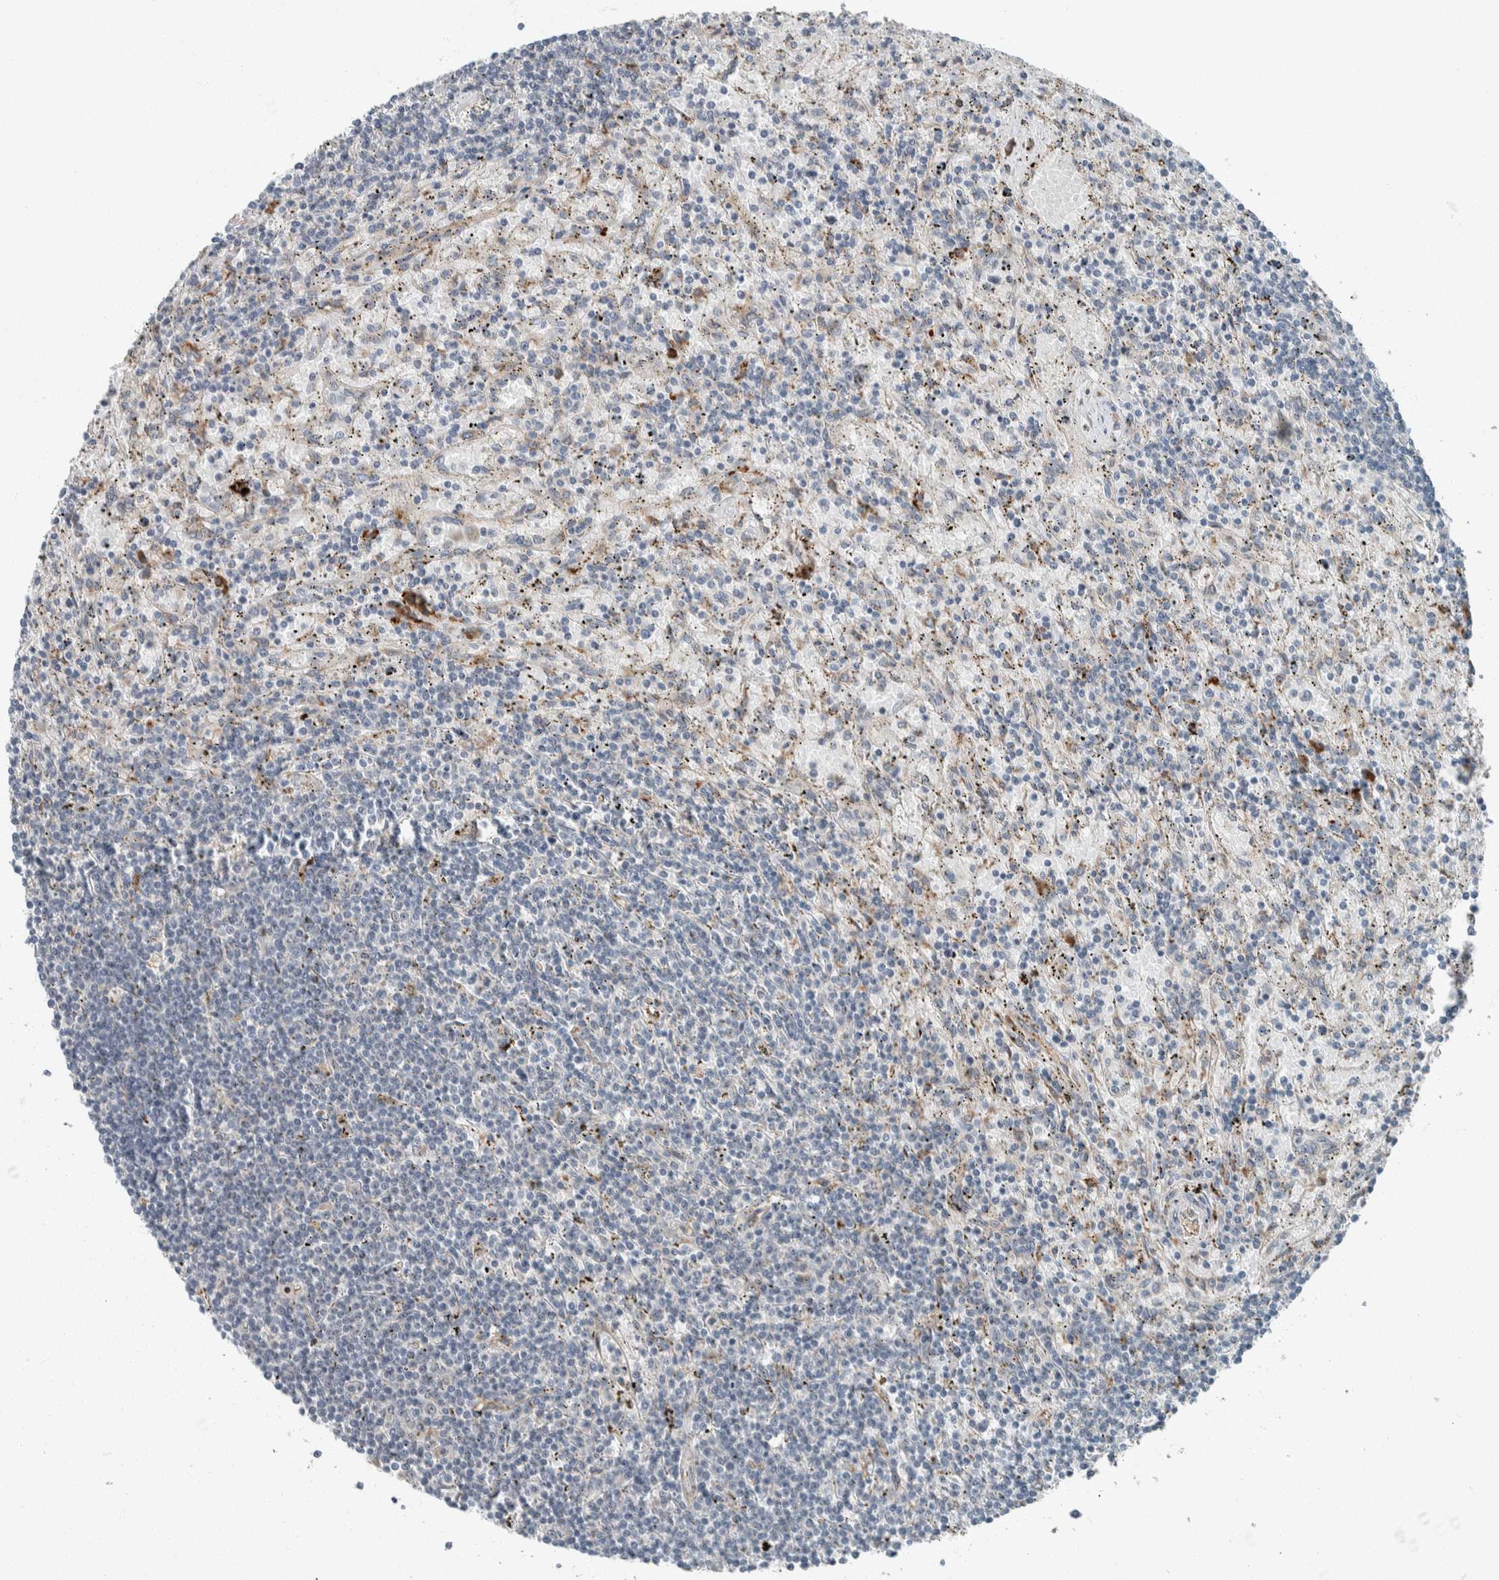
{"staining": {"intensity": "negative", "quantity": "none", "location": "none"}, "tissue": "lymphoma", "cell_type": "Tumor cells", "image_type": "cancer", "snomed": [{"axis": "morphology", "description": "Malignant lymphoma, non-Hodgkin's type, Low grade"}, {"axis": "topography", "description": "Spleen"}], "caption": "Tumor cells show no significant protein positivity in low-grade malignant lymphoma, non-Hodgkin's type.", "gene": "USP25", "patient": {"sex": "male", "age": 76}}